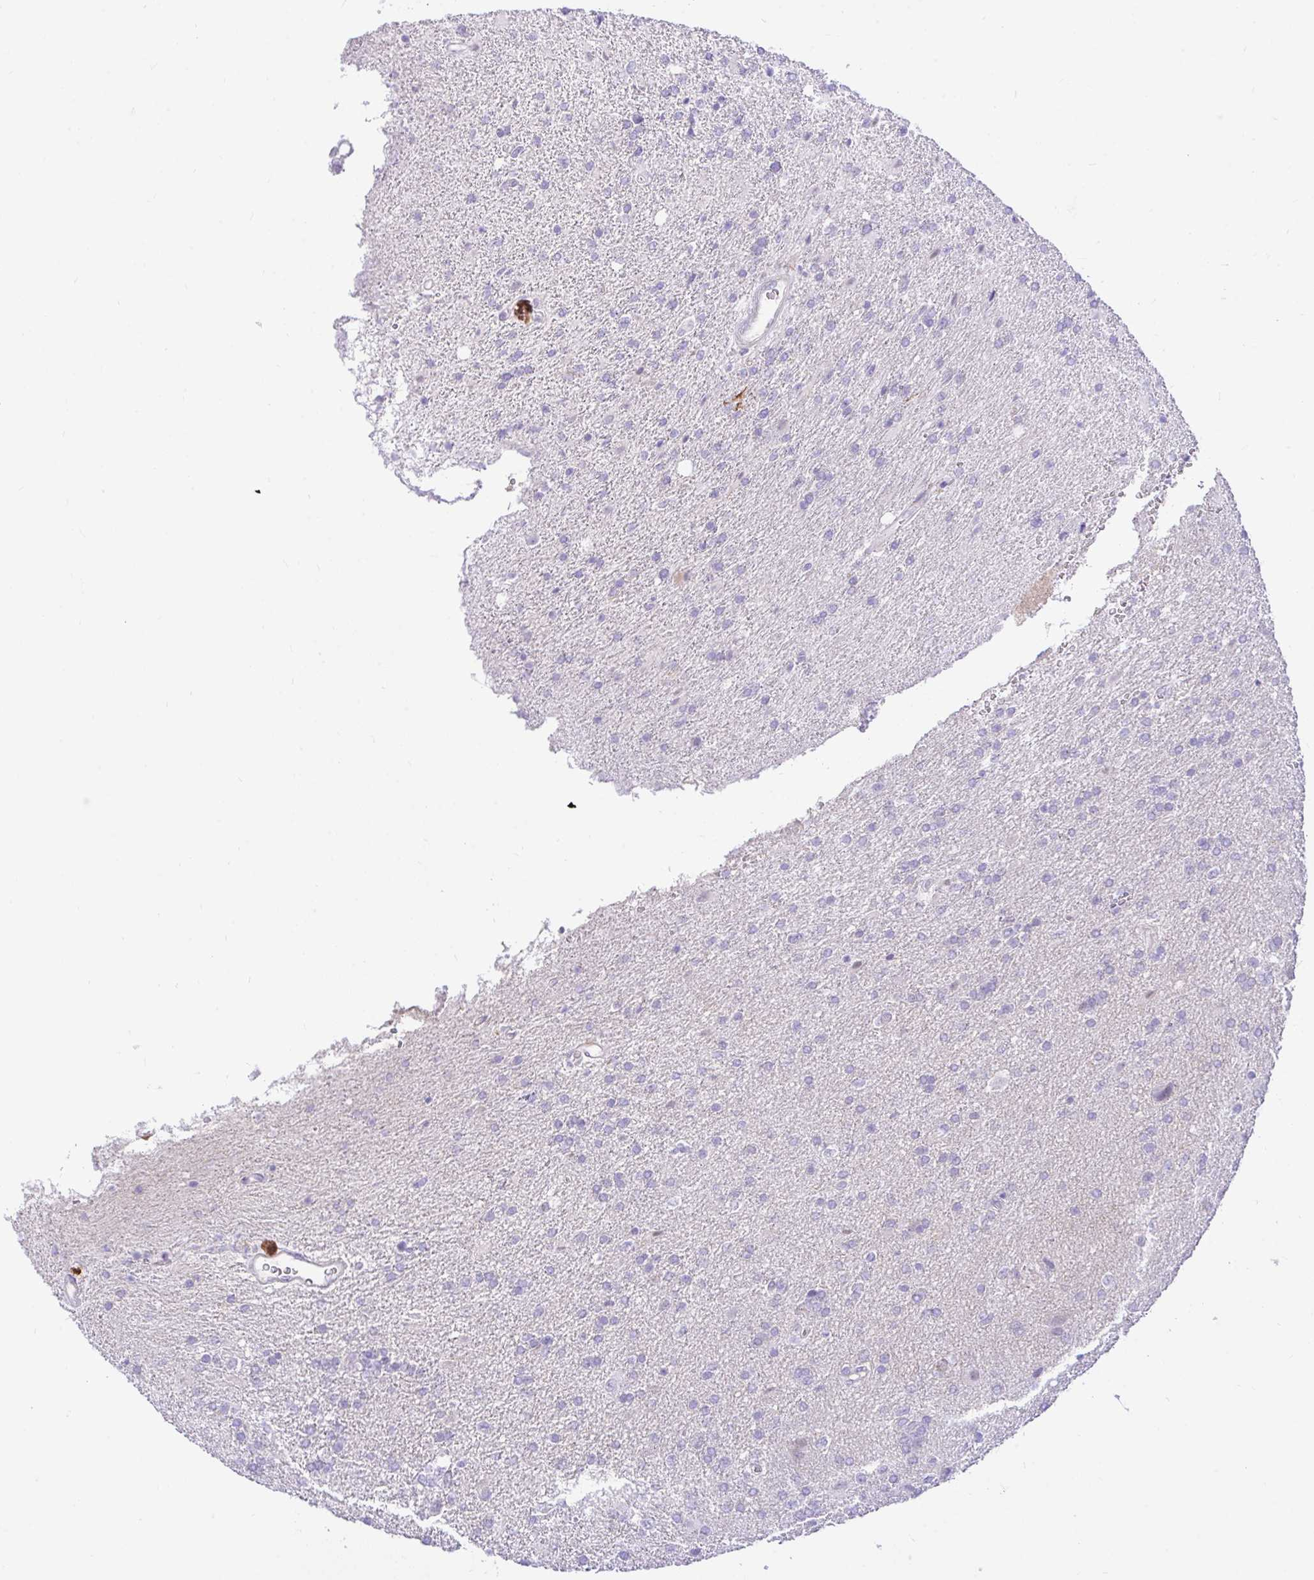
{"staining": {"intensity": "negative", "quantity": "none", "location": "none"}, "tissue": "glioma", "cell_type": "Tumor cells", "image_type": "cancer", "snomed": [{"axis": "morphology", "description": "Glioma, malignant, High grade"}, {"axis": "topography", "description": "Brain"}], "caption": "Image shows no significant protein staining in tumor cells of high-grade glioma (malignant).", "gene": "ZNF101", "patient": {"sex": "male", "age": 56}}